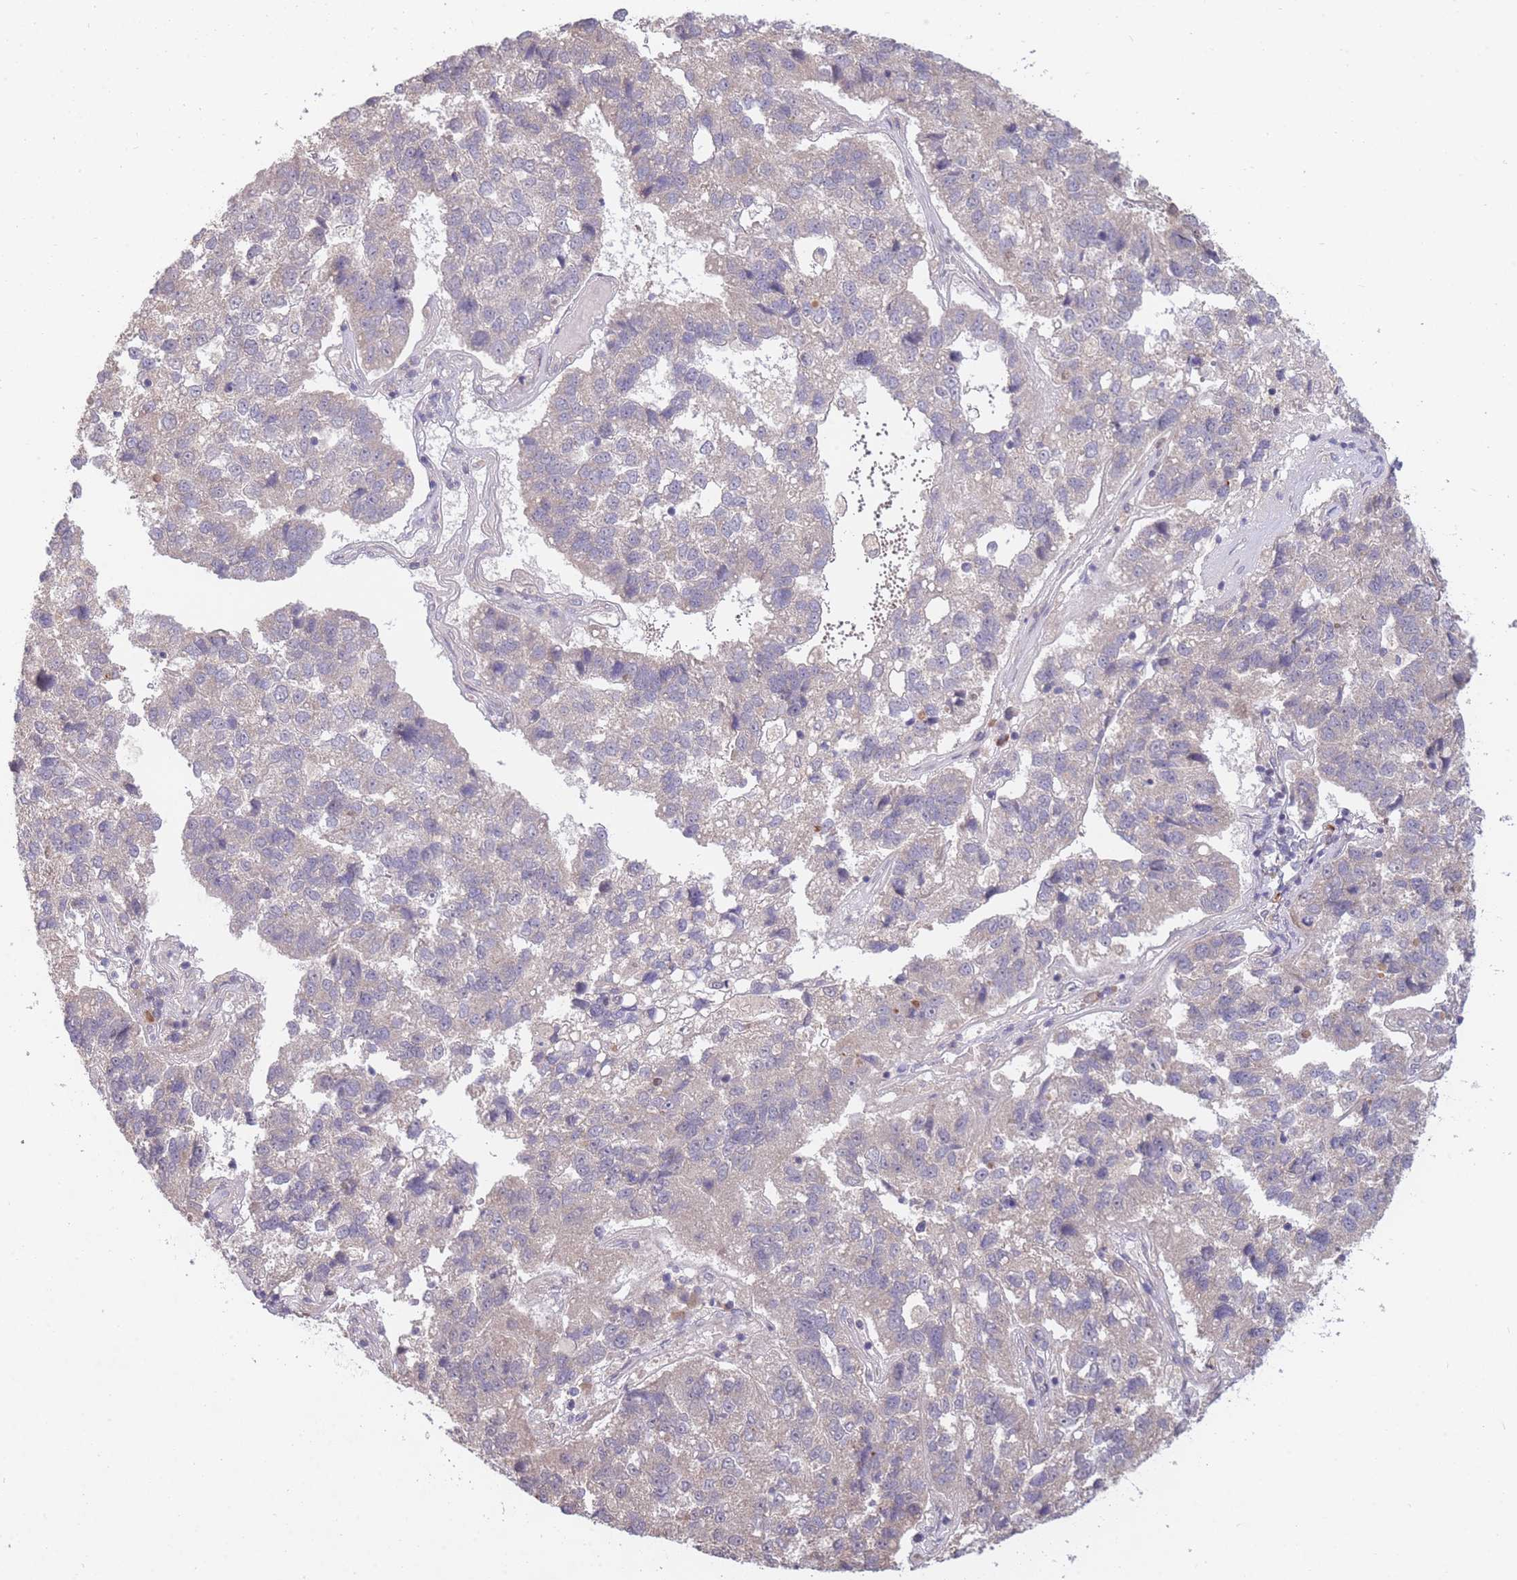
{"staining": {"intensity": "negative", "quantity": "none", "location": "none"}, "tissue": "pancreatic cancer", "cell_type": "Tumor cells", "image_type": "cancer", "snomed": [{"axis": "morphology", "description": "Adenocarcinoma, NOS"}, {"axis": "topography", "description": "Pancreas"}], "caption": "Pancreatic cancer (adenocarcinoma) was stained to show a protein in brown. There is no significant expression in tumor cells.", "gene": "SMC6", "patient": {"sex": "female", "age": 61}}